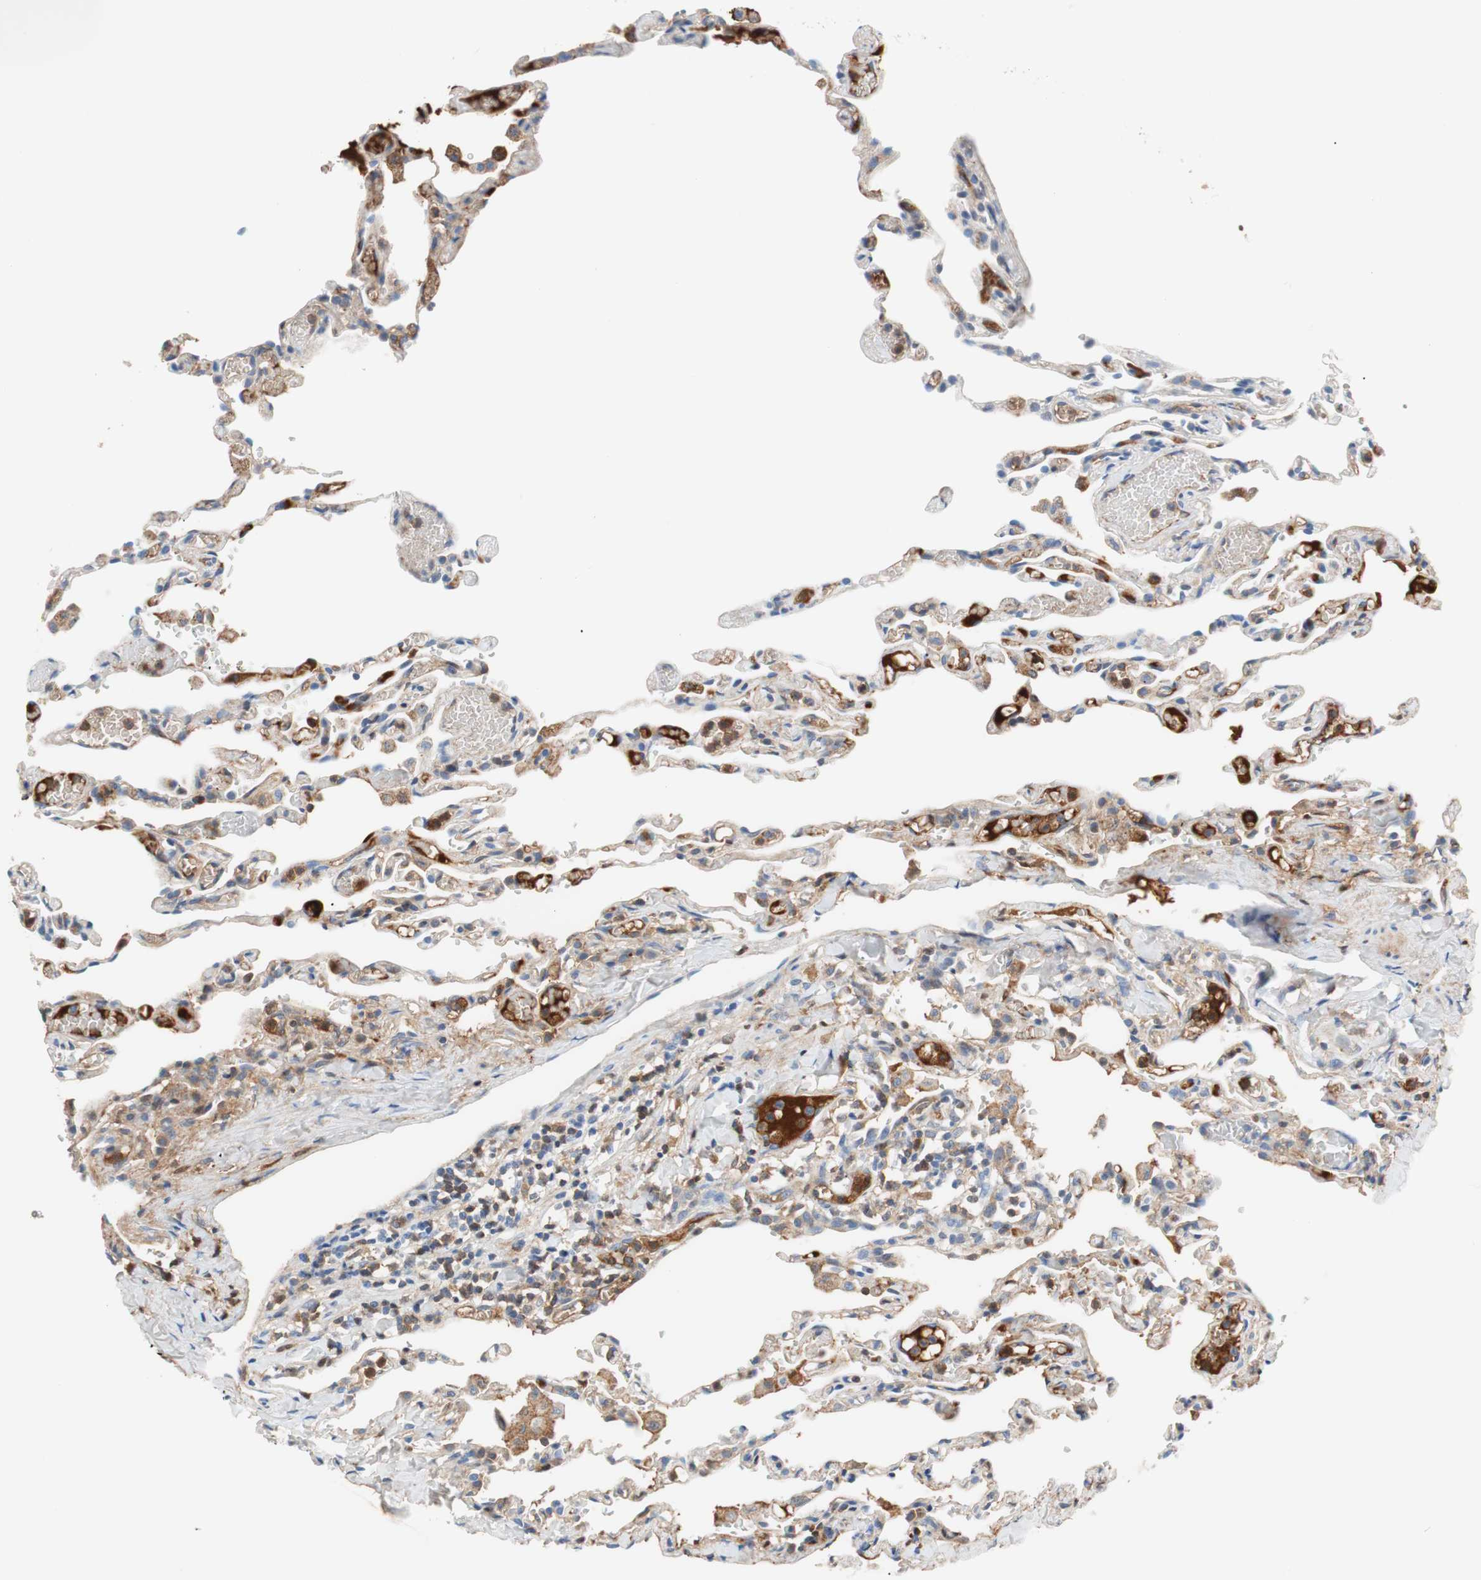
{"staining": {"intensity": "negative", "quantity": "none", "location": "none"}, "tissue": "lung", "cell_type": "Alveolar cells", "image_type": "normal", "snomed": [{"axis": "morphology", "description": "Normal tissue, NOS"}, {"axis": "topography", "description": "Lung"}], "caption": "Immunohistochemistry micrograph of normal lung: human lung stained with DAB displays no significant protein expression in alveolar cells.", "gene": "RBP4", "patient": {"sex": "male", "age": 21}}